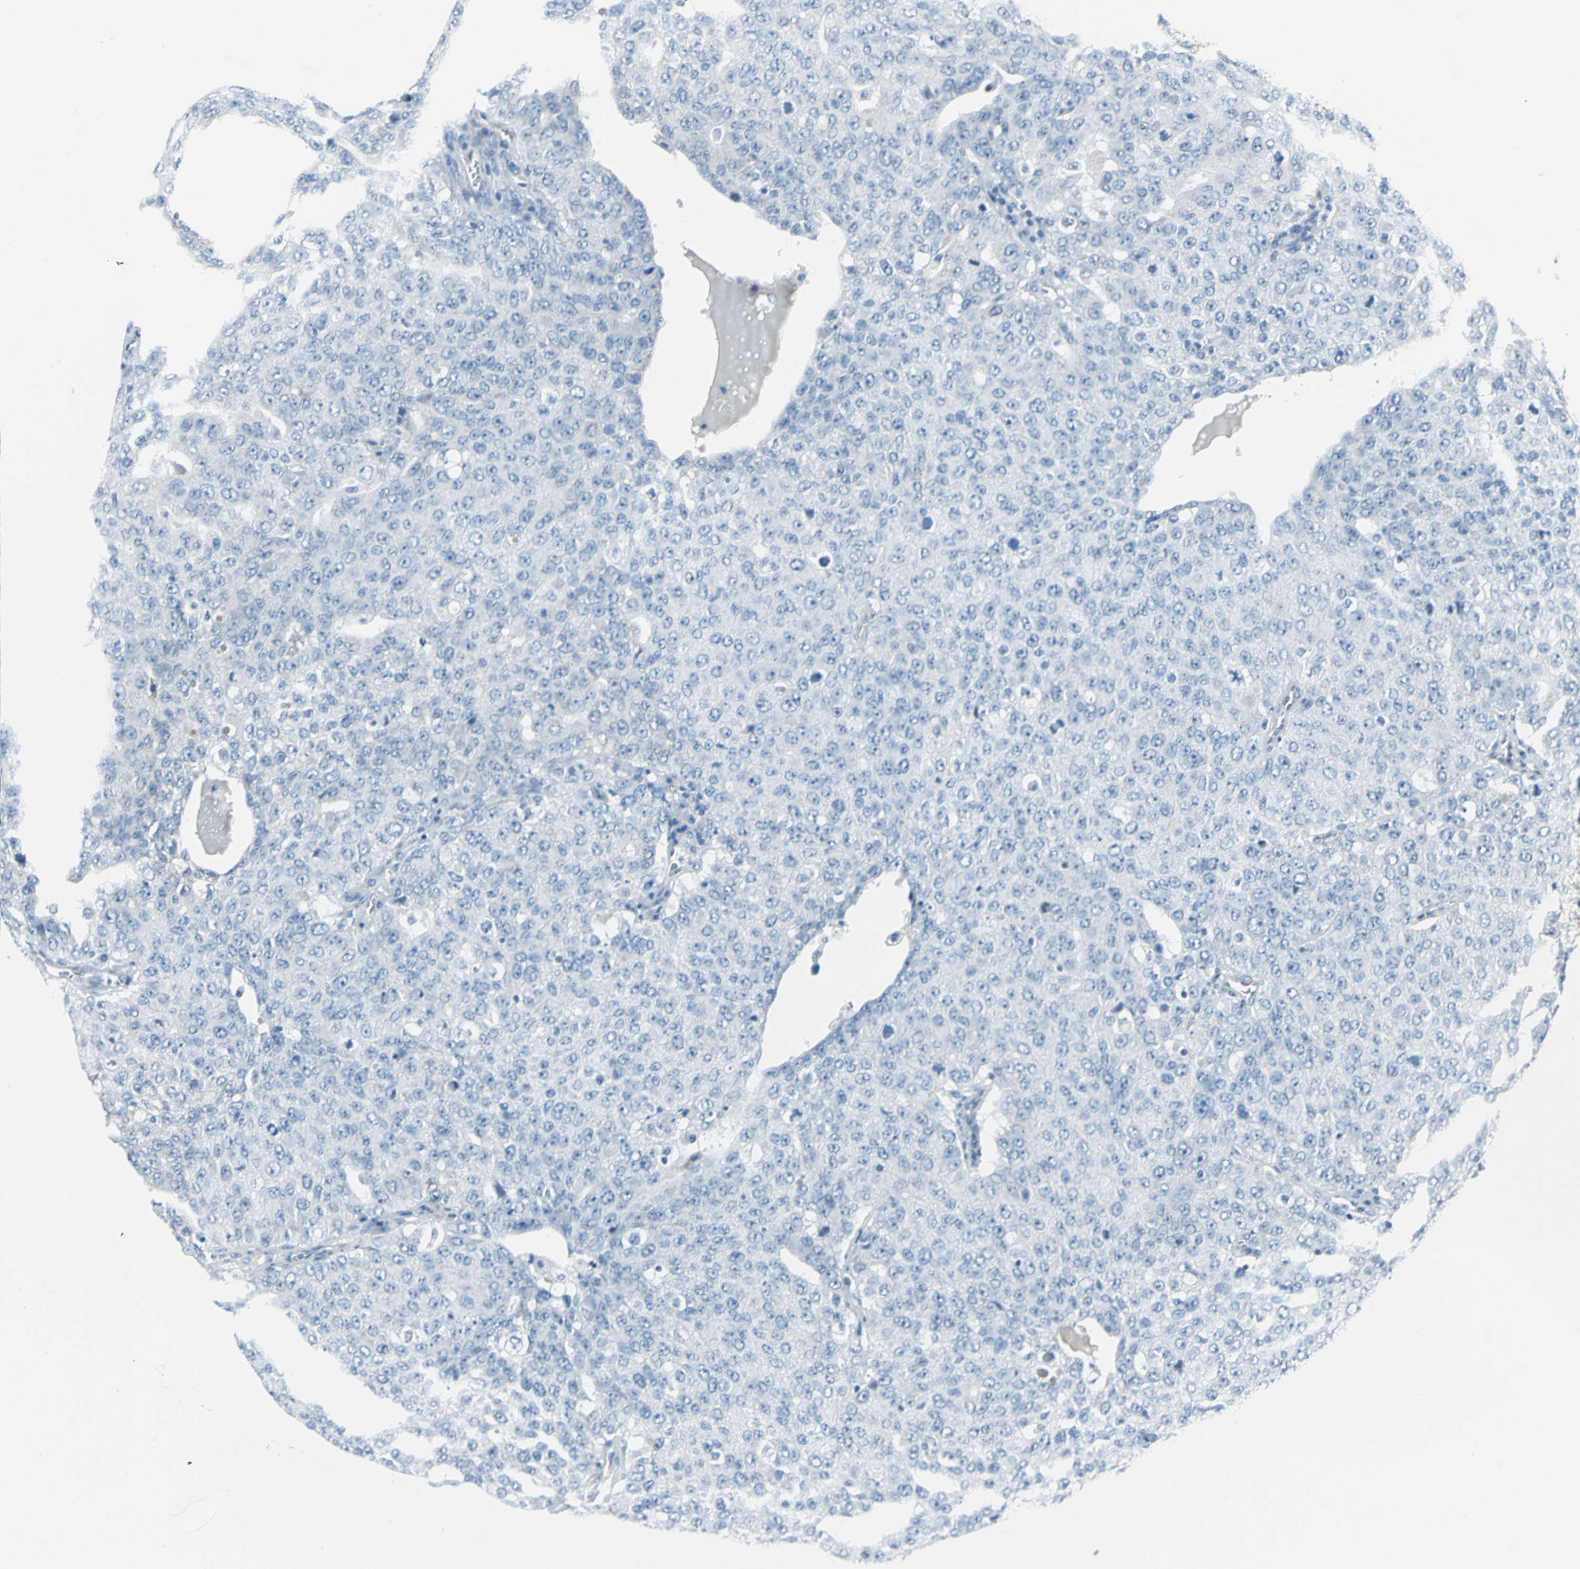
{"staining": {"intensity": "negative", "quantity": "none", "location": "none"}, "tissue": "ovarian cancer", "cell_type": "Tumor cells", "image_type": "cancer", "snomed": [{"axis": "morphology", "description": "Carcinoma, endometroid"}, {"axis": "topography", "description": "Ovary"}], "caption": "DAB immunohistochemical staining of human ovarian endometroid carcinoma displays no significant expression in tumor cells.", "gene": "CYB5A", "patient": {"sex": "female", "age": 62}}